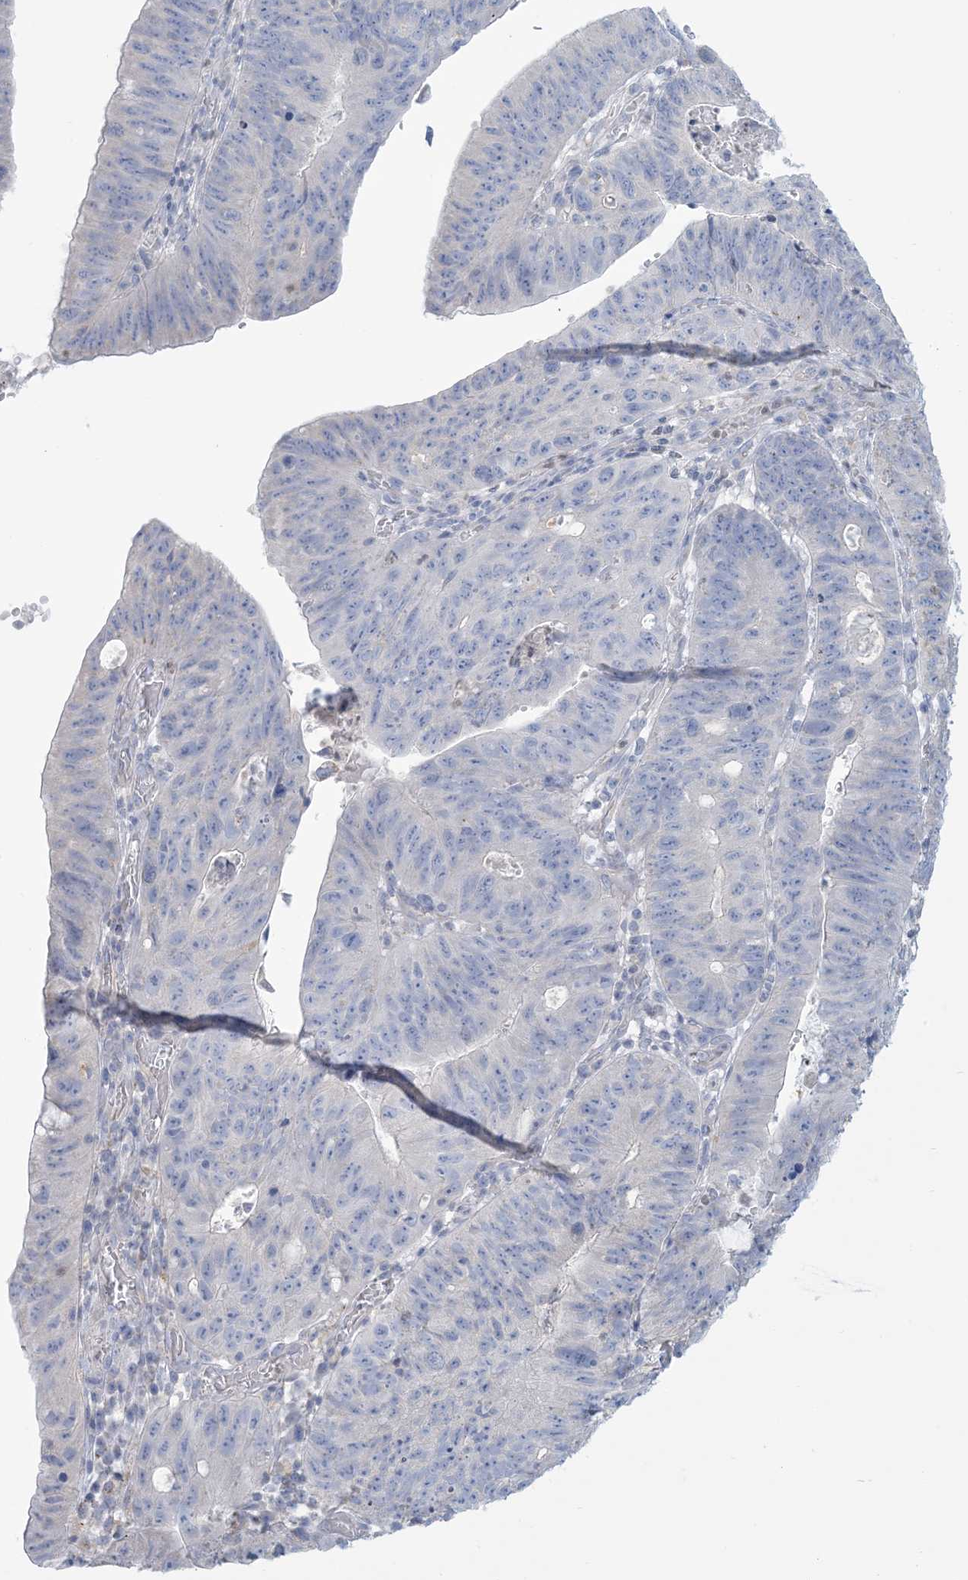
{"staining": {"intensity": "negative", "quantity": "none", "location": "none"}, "tissue": "stomach cancer", "cell_type": "Tumor cells", "image_type": "cancer", "snomed": [{"axis": "morphology", "description": "Adenocarcinoma, NOS"}, {"axis": "topography", "description": "Stomach"}], "caption": "Micrograph shows no protein positivity in tumor cells of stomach cancer tissue.", "gene": "MTHFD2L", "patient": {"sex": "male", "age": 59}}